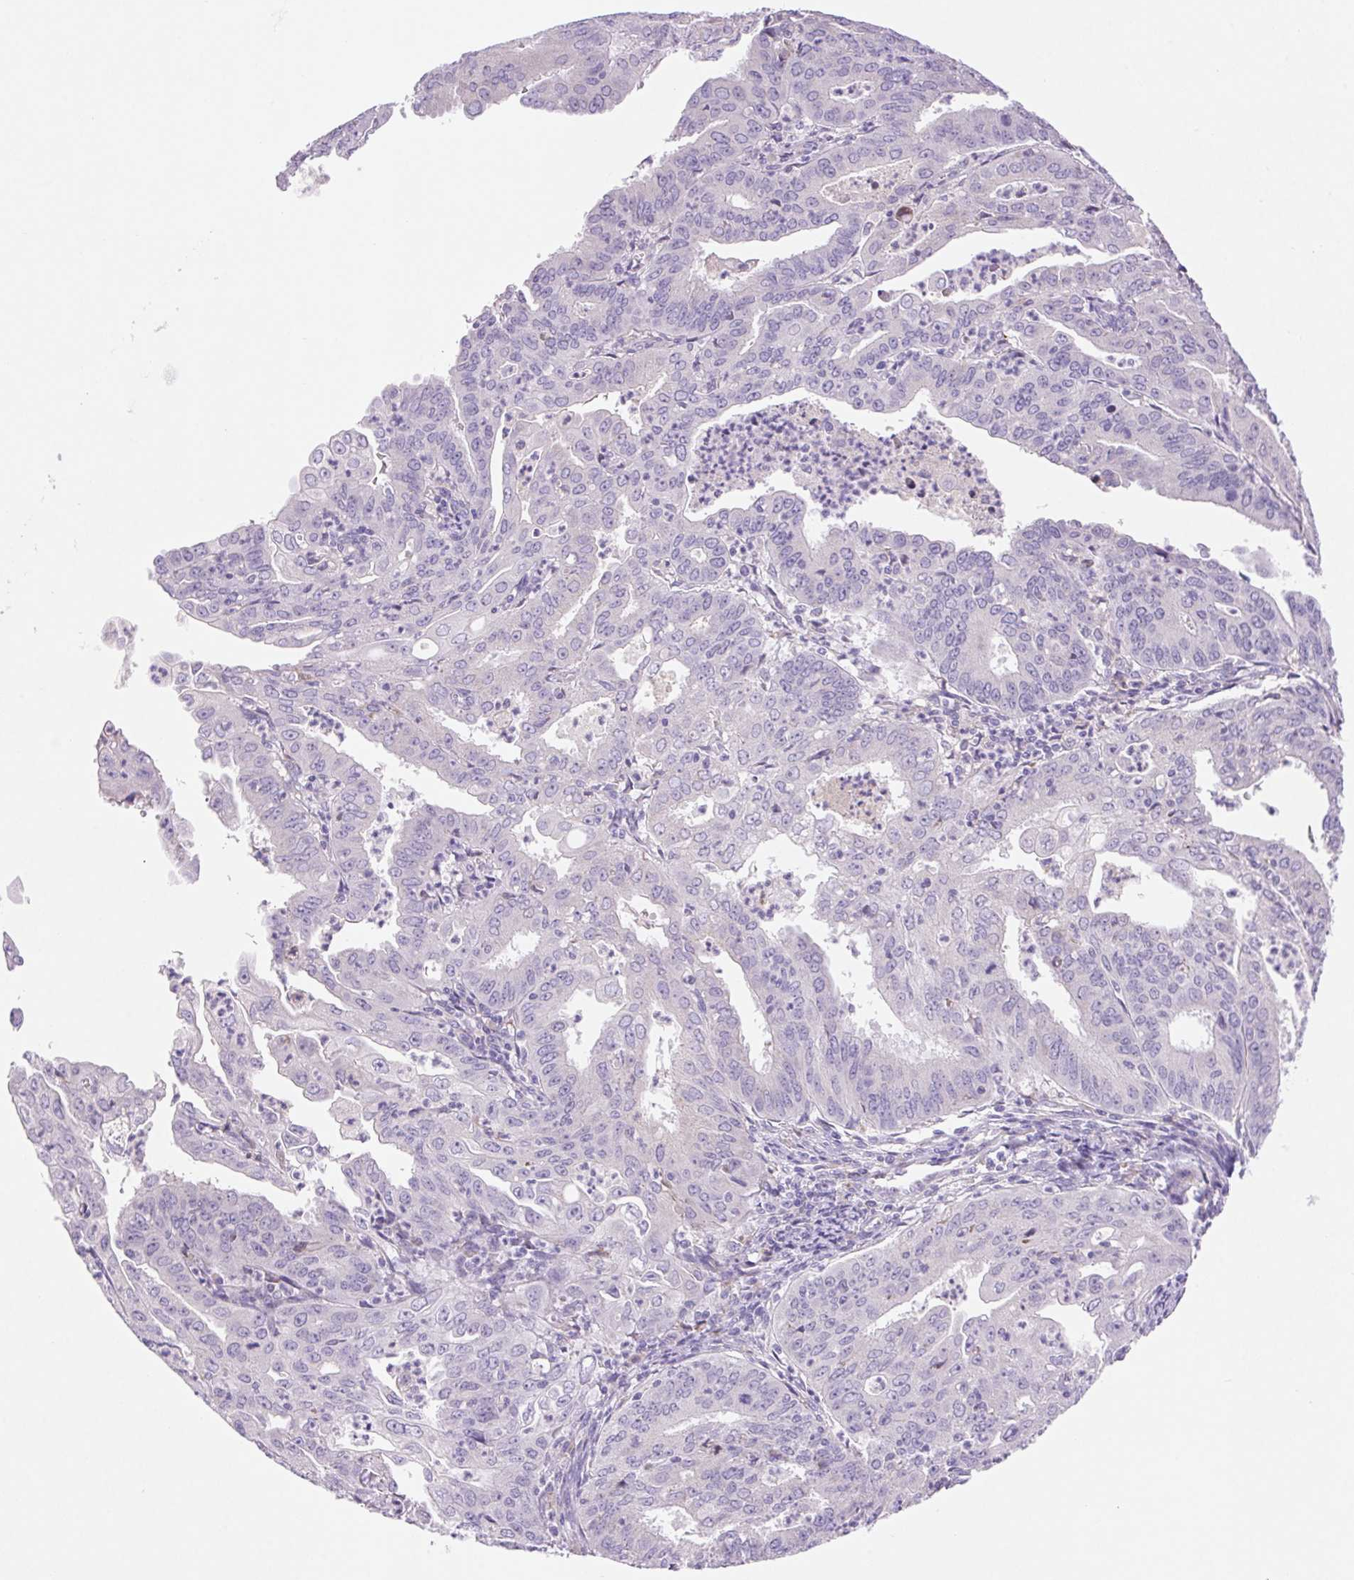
{"staining": {"intensity": "negative", "quantity": "none", "location": "none"}, "tissue": "cervical cancer", "cell_type": "Tumor cells", "image_type": "cancer", "snomed": [{"axis": "morphology", "description": "Adenocarcinoma, NOS"}, {"axis": "topography", "description": "Cervix"}], "caption": "Cervical cancer was stained to show a protein in brown. There is no significant expression in tumor cells.", "gene": "ARHGAP11B", "patient": {"sex": "female", "age": 56}}